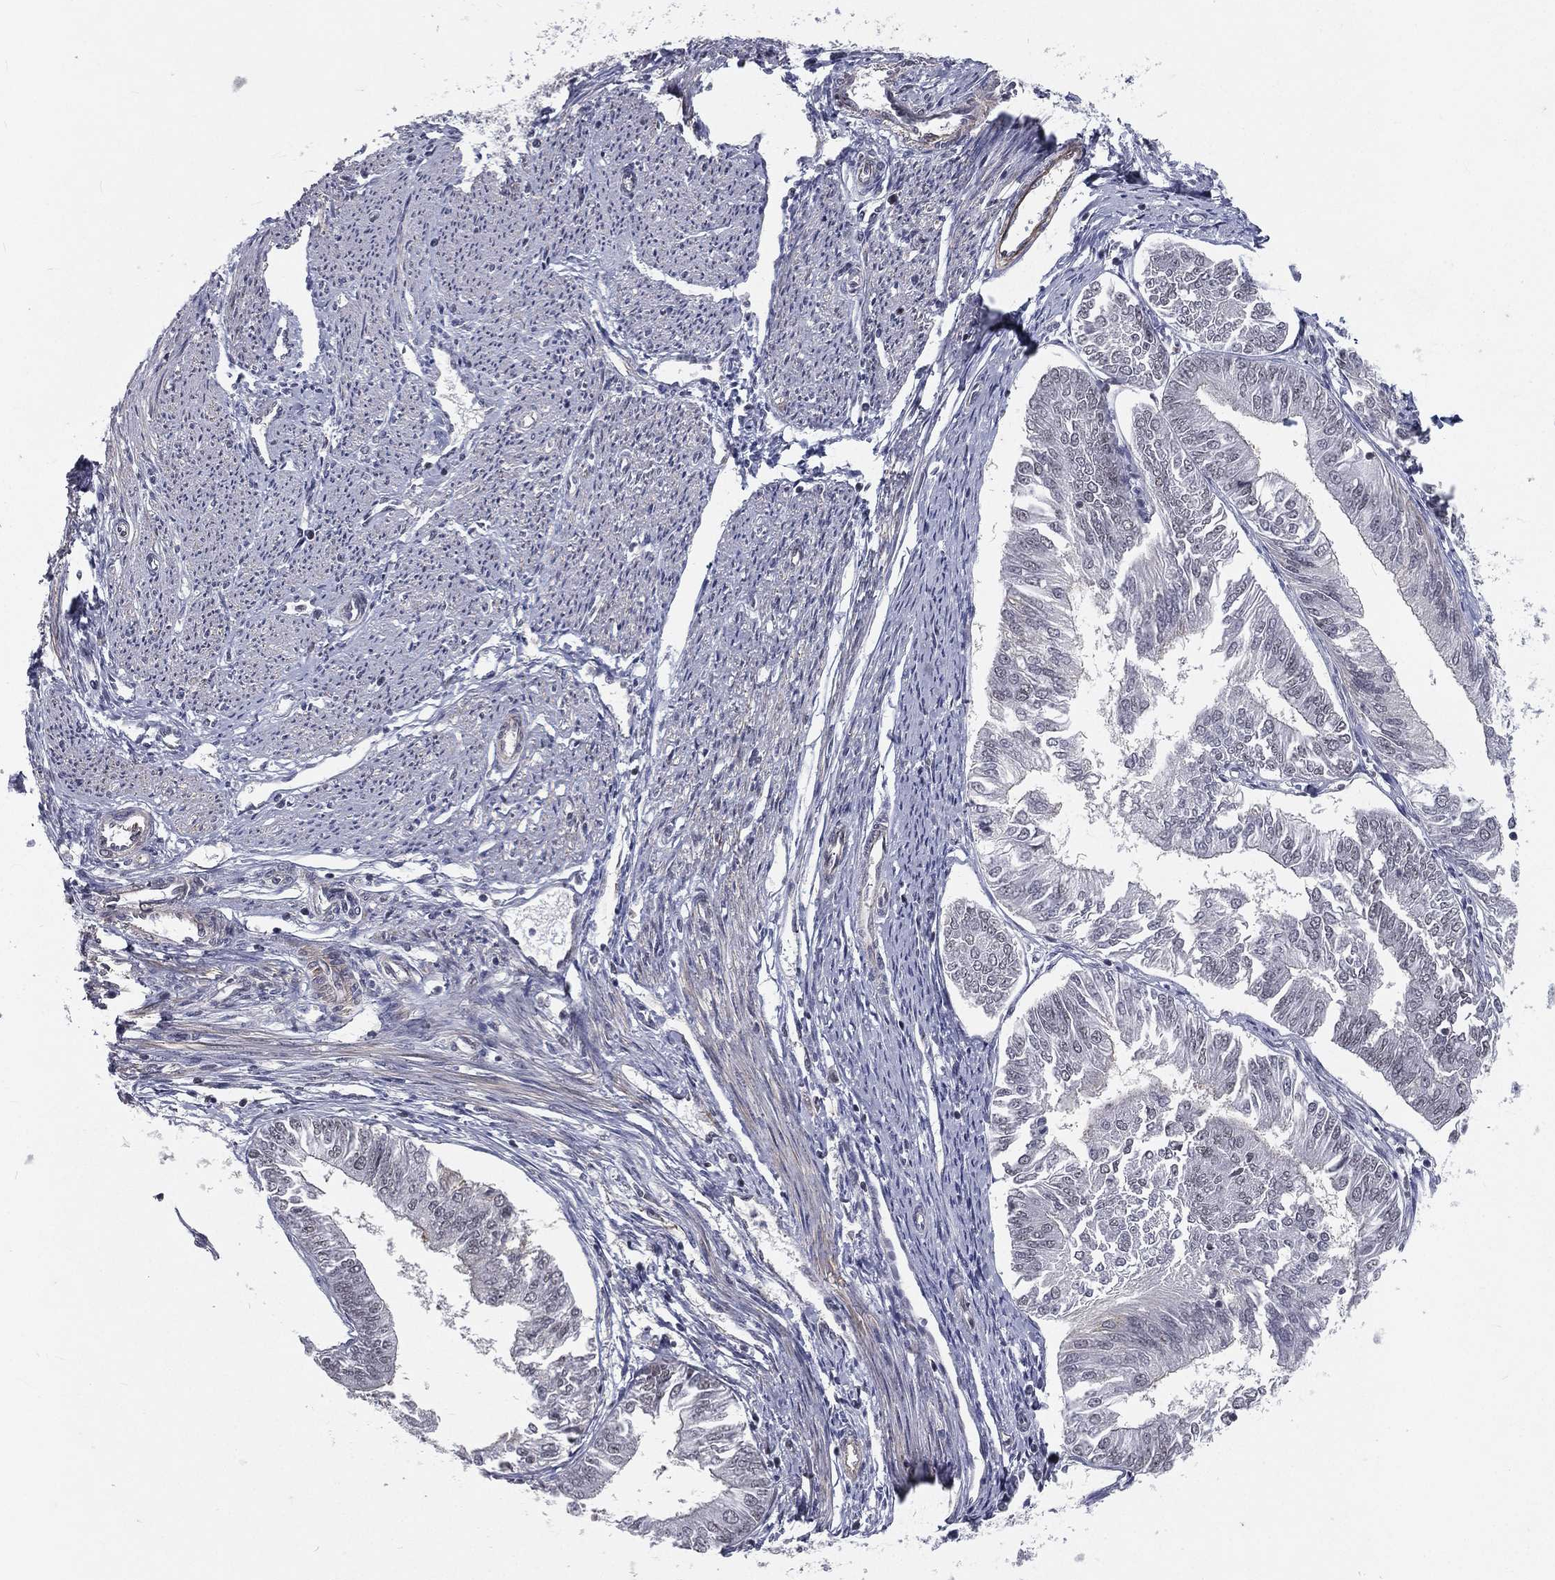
{"staining": {"intensity": "negative", "quantity": "none", "location": "none"}, "tissue": "endometrial cancer", "cell_type": "Tumor cells", "image_type": "cancer", "snomed": [{"axis": "morphology", "description": "Adenocarcinoma, NOS"}, {"axis": "topography", "description": "Endometrium"}], "caption": "This is a image of IHC staining of endometrial adenocarcinoma, which shows no positivity in tumor cells. (DAB (3,3'-diaminobenzidine) IHC, high magnification).", "gene": "MORC2", "patient": {"sex": "female", "age": 58}}